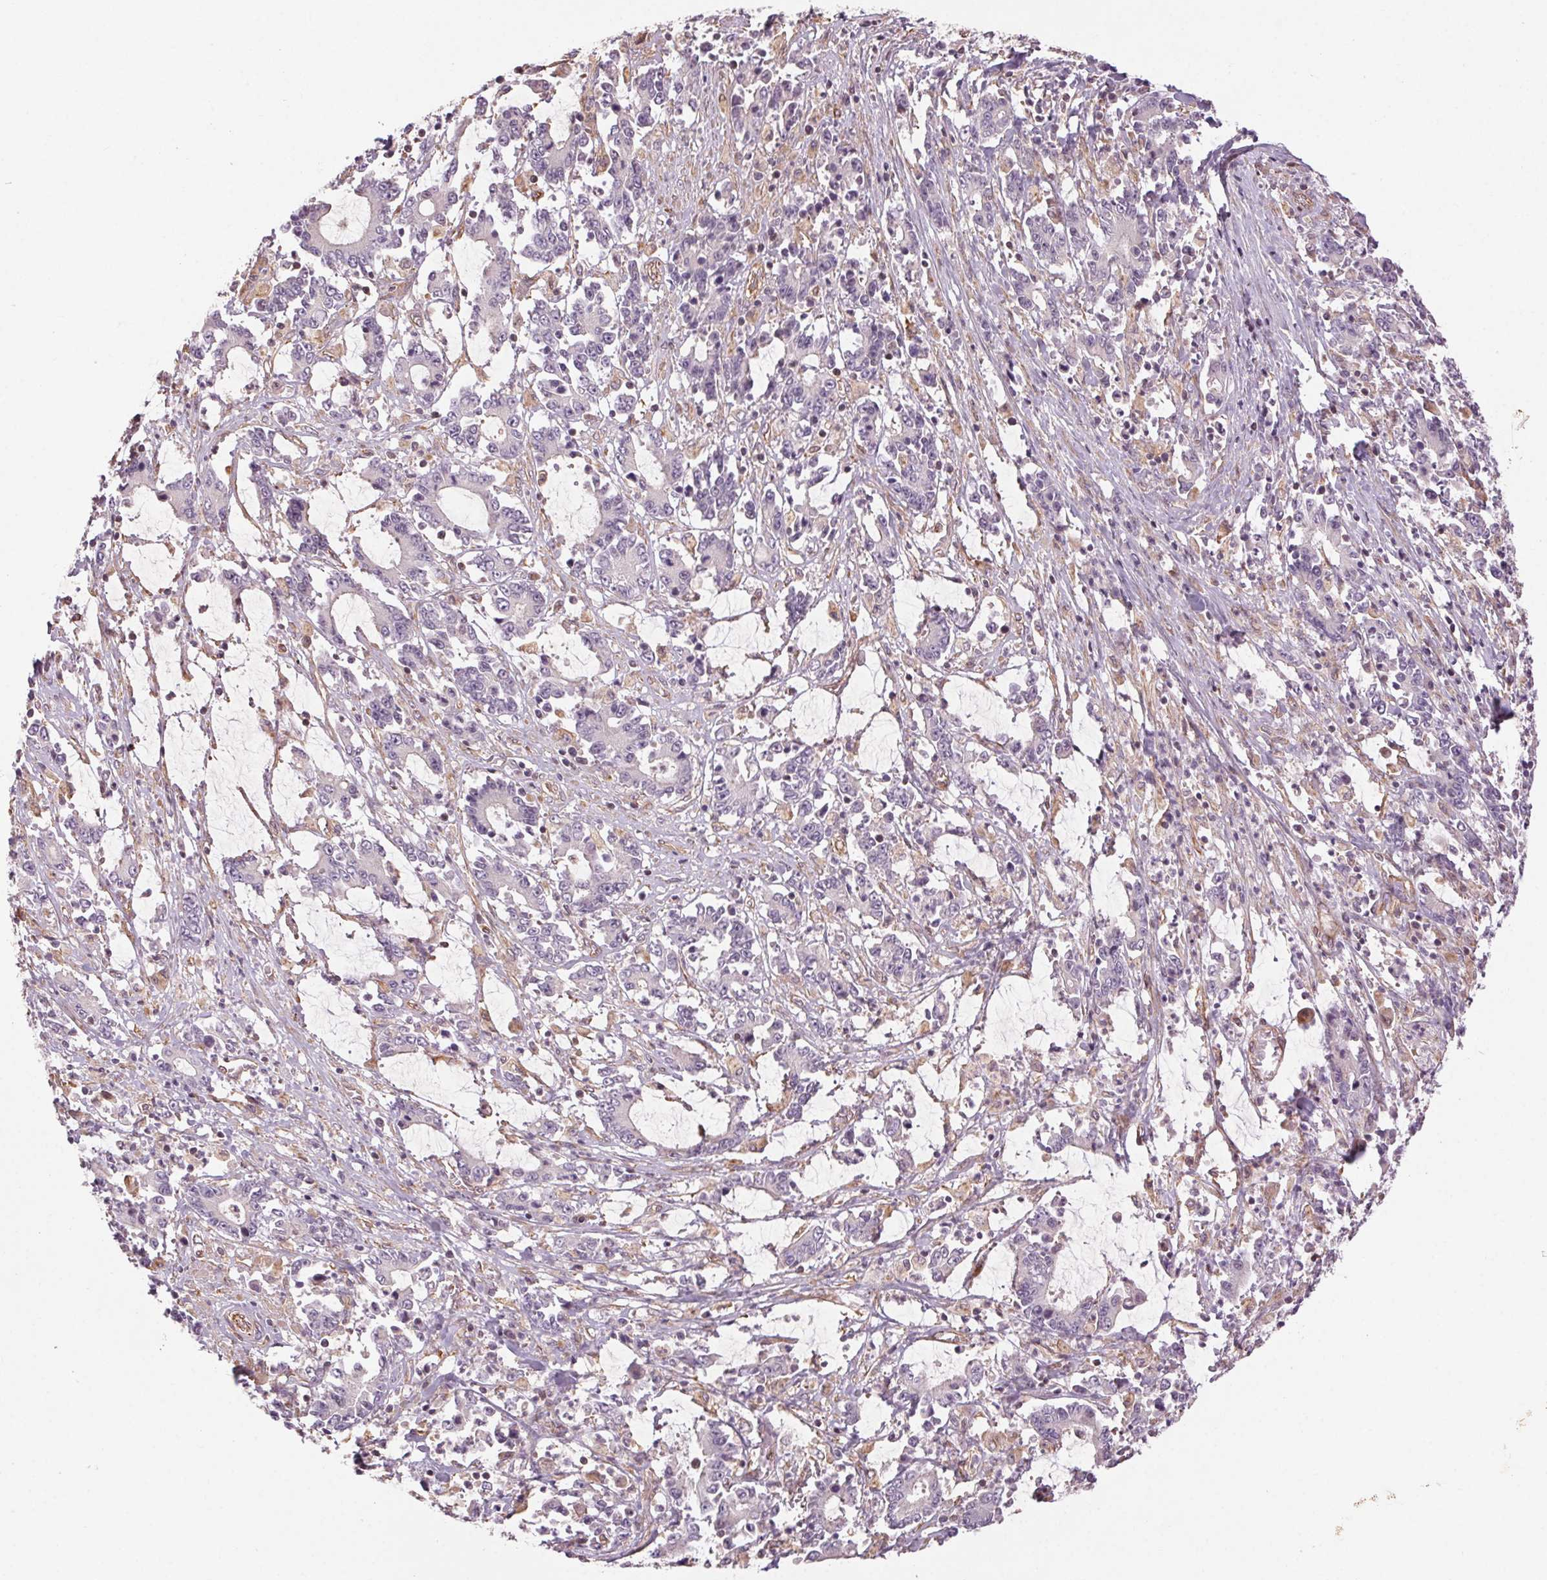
{"staining": {"intensity": "negative", "quantity": "none", "location": "none"}, "tissue": "stomach cancer", "cell_type": "Tumor cells", "image_type": "cancer", "snomed": [{"axis": "morphology", "description": "Adenocarcinoma, NOS"}, {"axis": "topography", "description": "Stomach, upper"}], "caption": "This micrograph is of stomach adenocarcinoma stained with immunohistochemistry (IHC) to label a protein in brown with the nuclei are counter-stained blue. There is no positivity in tumor cells. (Immunohistochemistry (ihc), brightfield microscopy, high magnification).", "gene": "CCSER1", "patient": {"sex": "male", "age": 68}}